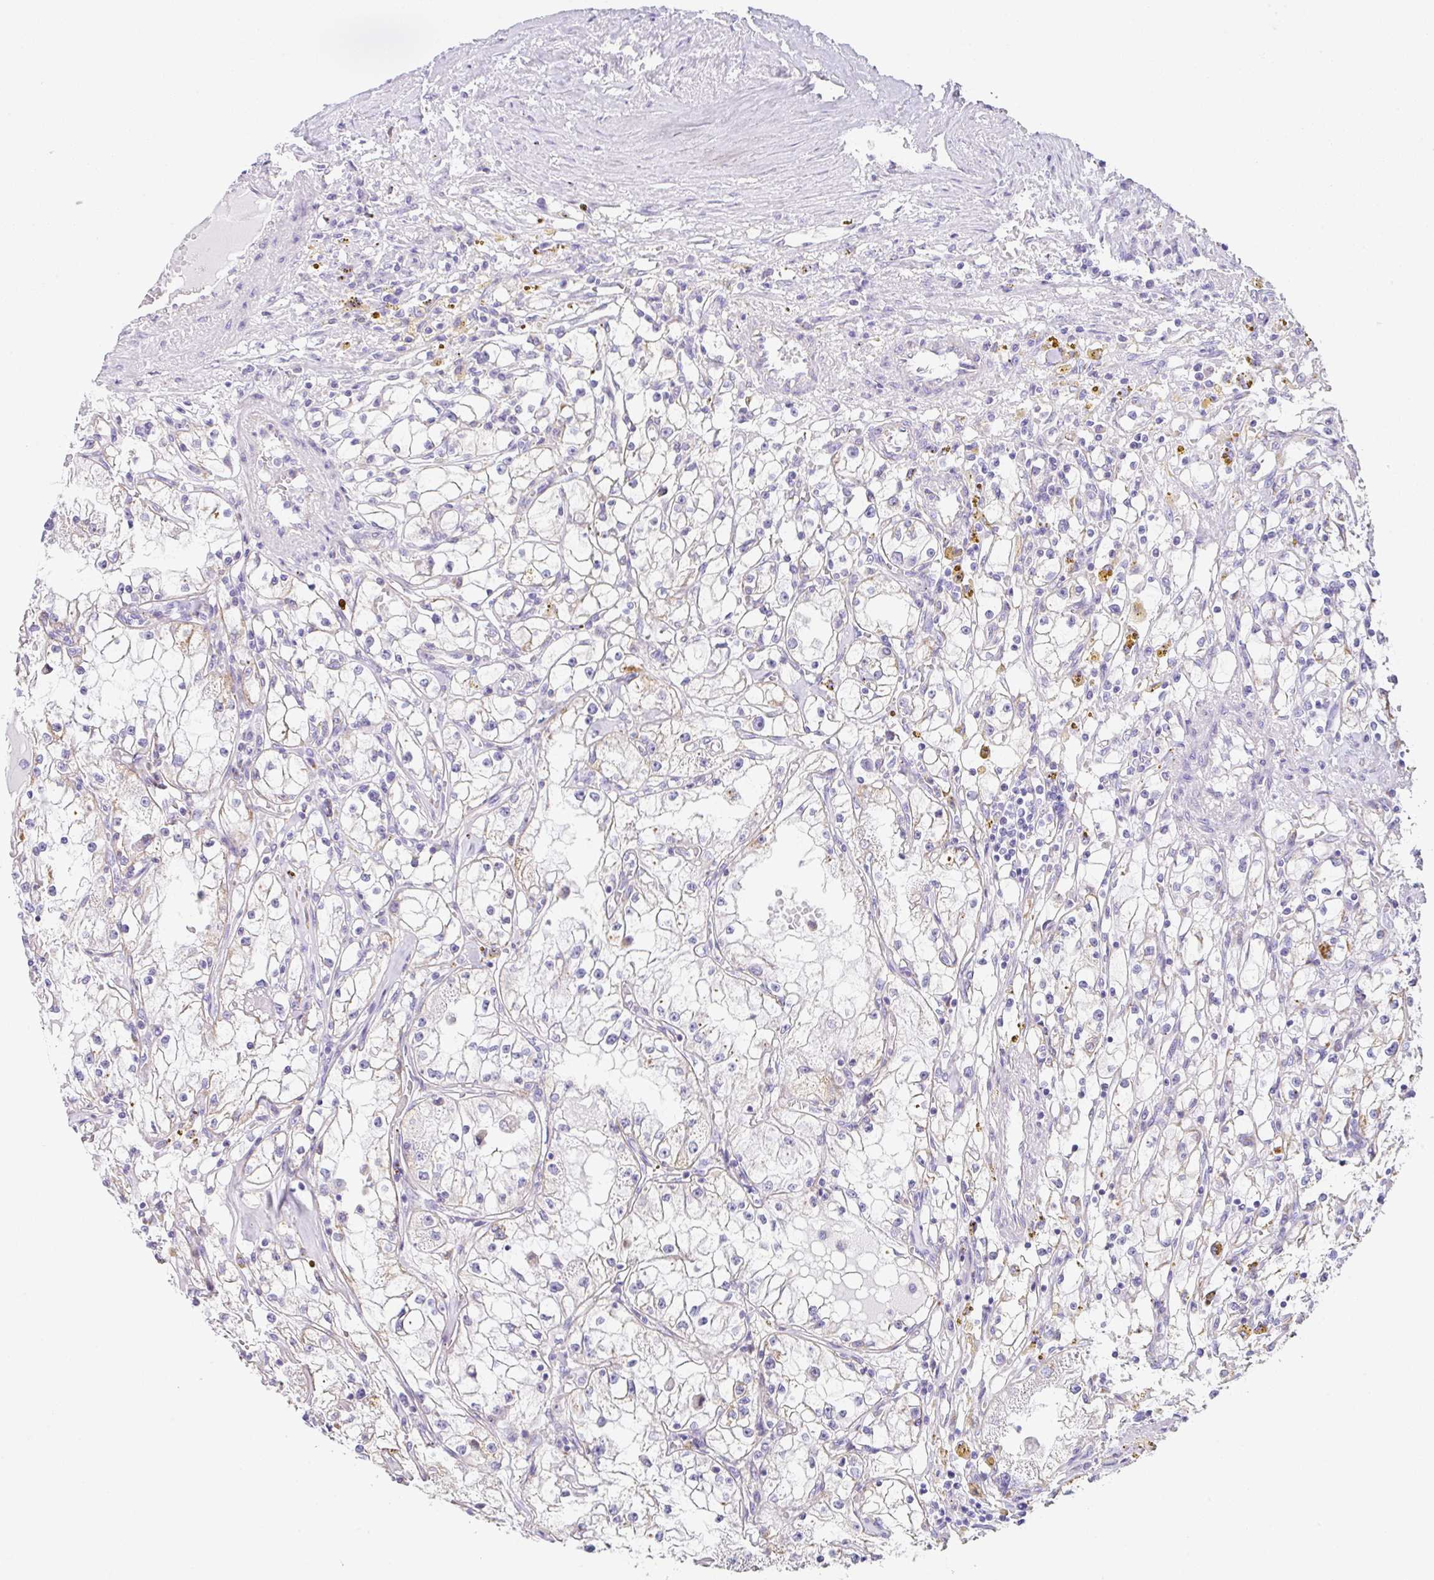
{"staining": {"intensity": "weak", "quantity": "<25%", "location": "cytoplasmic/membranous"}, "tissue": "renal cancer", "cell_type": "Tumor cells", "image_type": "cancer", "snomed": [{"axis": "morphology", "description": "Adenocarcinoma, NOS"}, {"axis": "topography", "description": "Kidney"}], "caption": "Immunohistochemical staining of human renal cancer reveals no significant expression in tumor cells.", "gene": "DKK4", "patient": {"sex": "male", "age": 56}}